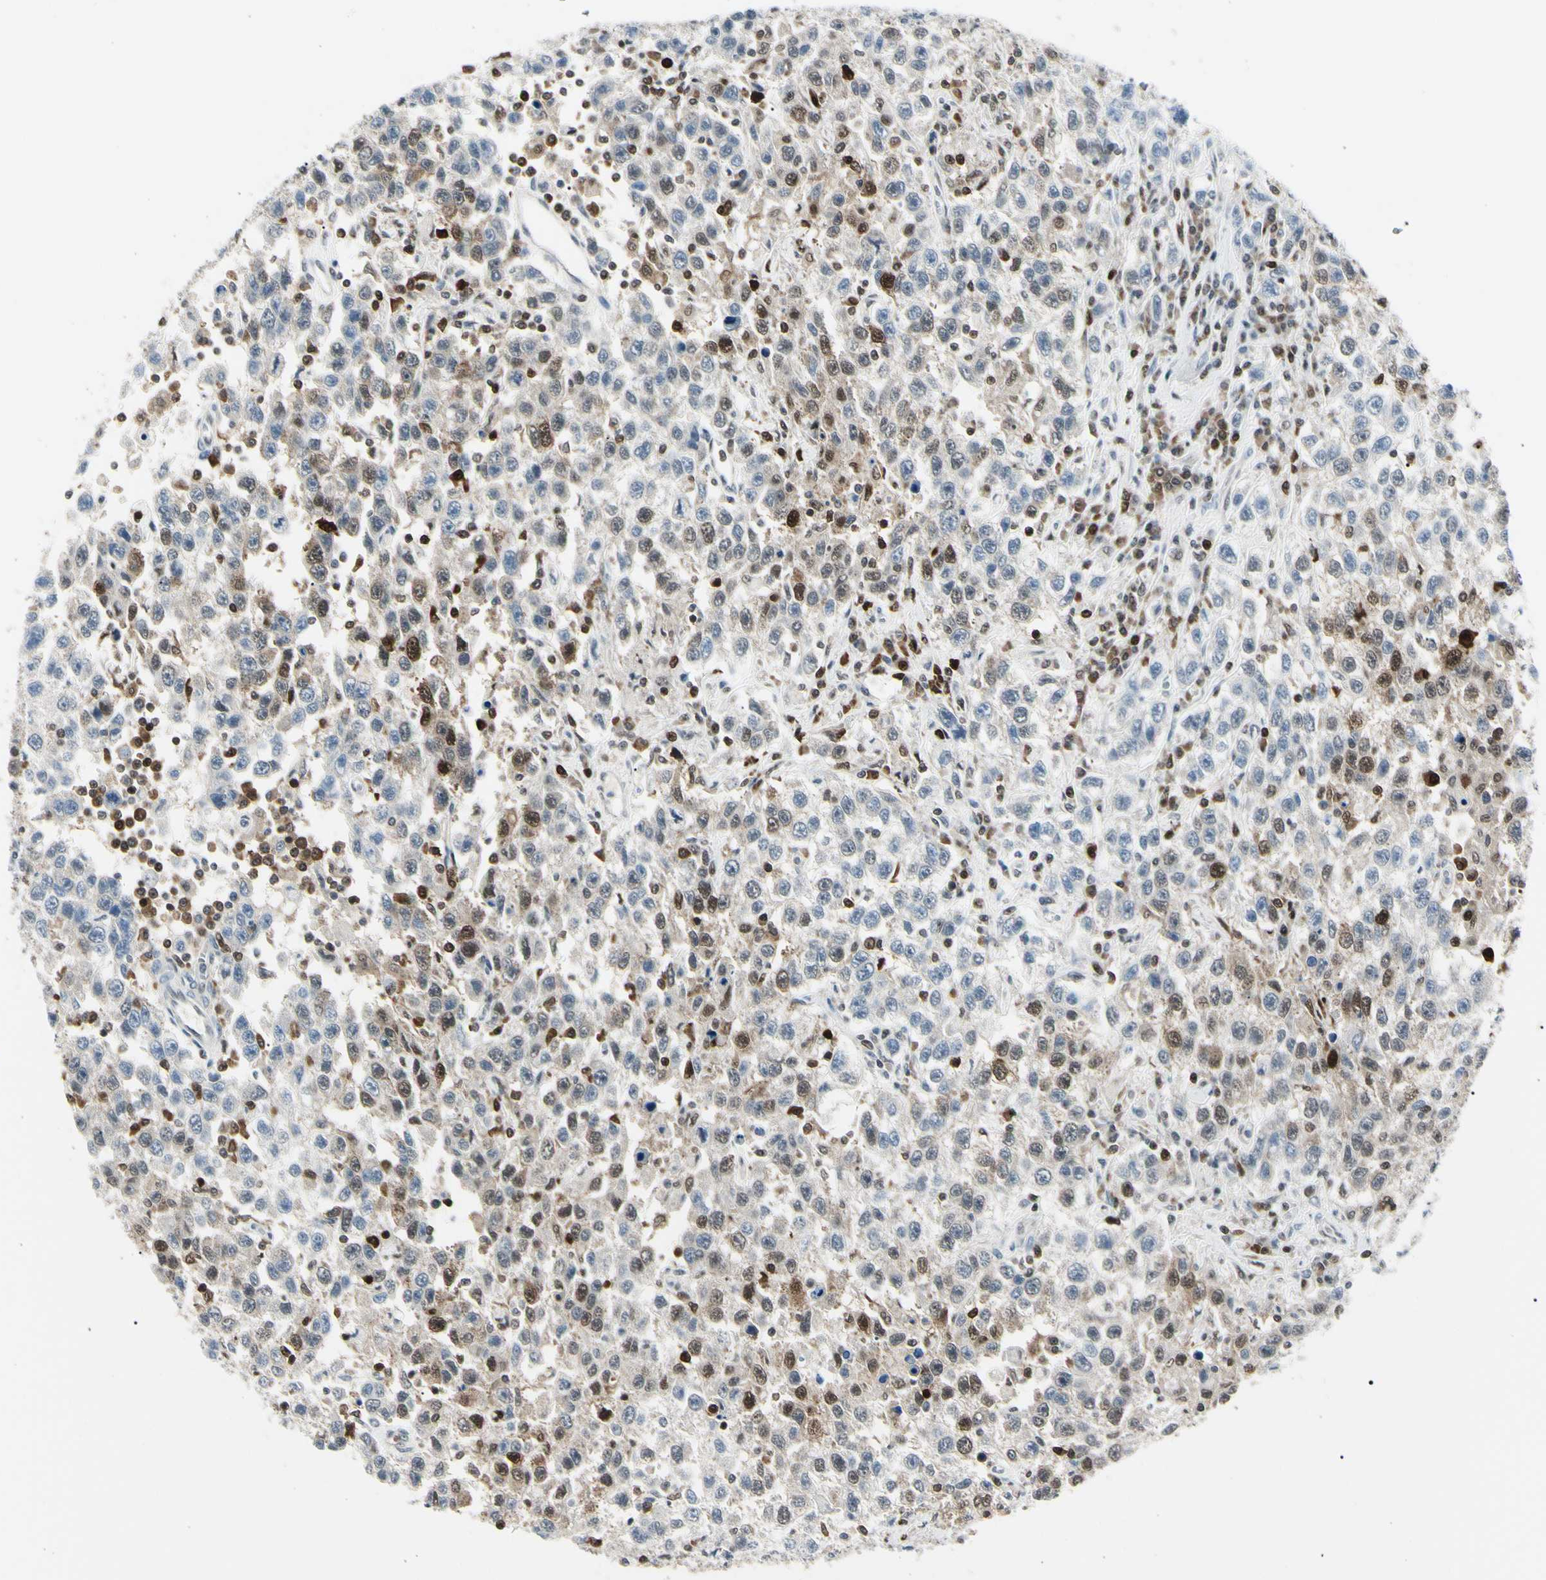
{"staining": {"intensity": "moderate", "quantity": "25%-75%", "location": "cytoplasmic/membranous,nuclear"}, "tissue": "testis cancer", "cell_type": "Tumor cells", "image_type": "cancer", "snomed": [{"axis": "morphology", "description": "Seminoma, NOS"}, {"axis": "topography", "description": "Testis"}], "caption": "A medium amount of moderate cytoplasmic/membranous and nuclear expression is seen in about 25%-75% of tumor cells in seminoma (testis) tissue. (IHC, brightfield microscopy, high magnification).", "gene": "PGK1", "patient": {"sex": "male", "age": 41}}